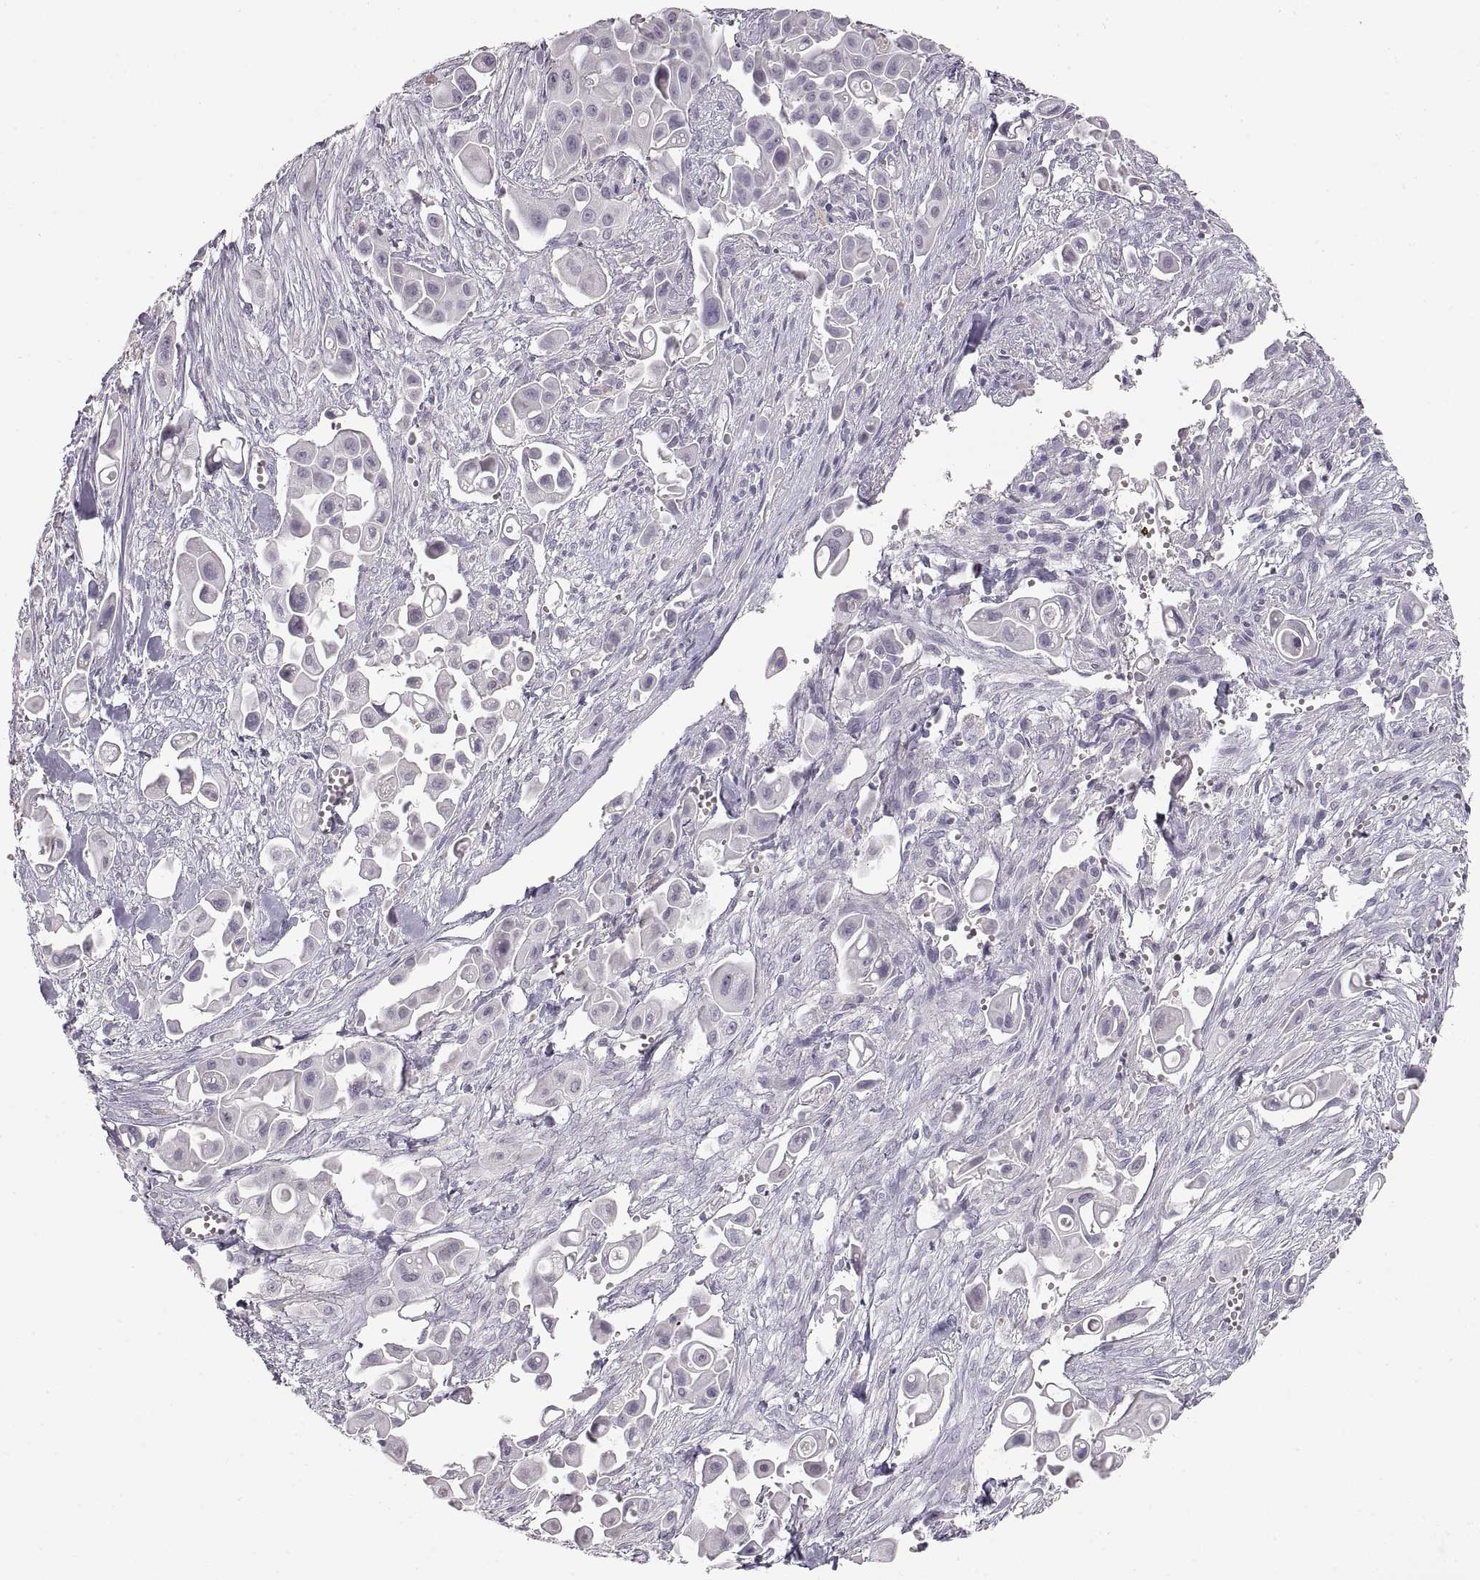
{"staining": {"intensity": "negative", "quantity": "none", "location": "none"}, "tissue": "pancreatic cancer", "cell_type": "Tumor cells", "image_type": "cancer", "snomed": [{"axis": "morphology", "description": "Adenocarcinoma, NOS"}, {"axis": "topography", "description": "Pancreas"}], "caption": "This is a image of IHC staining of adenocarcinoma (pancreatic), which shows no expression in tumor cells.", "gene": "PCSK2", "patient": {"sex": "male", "age": 50}}